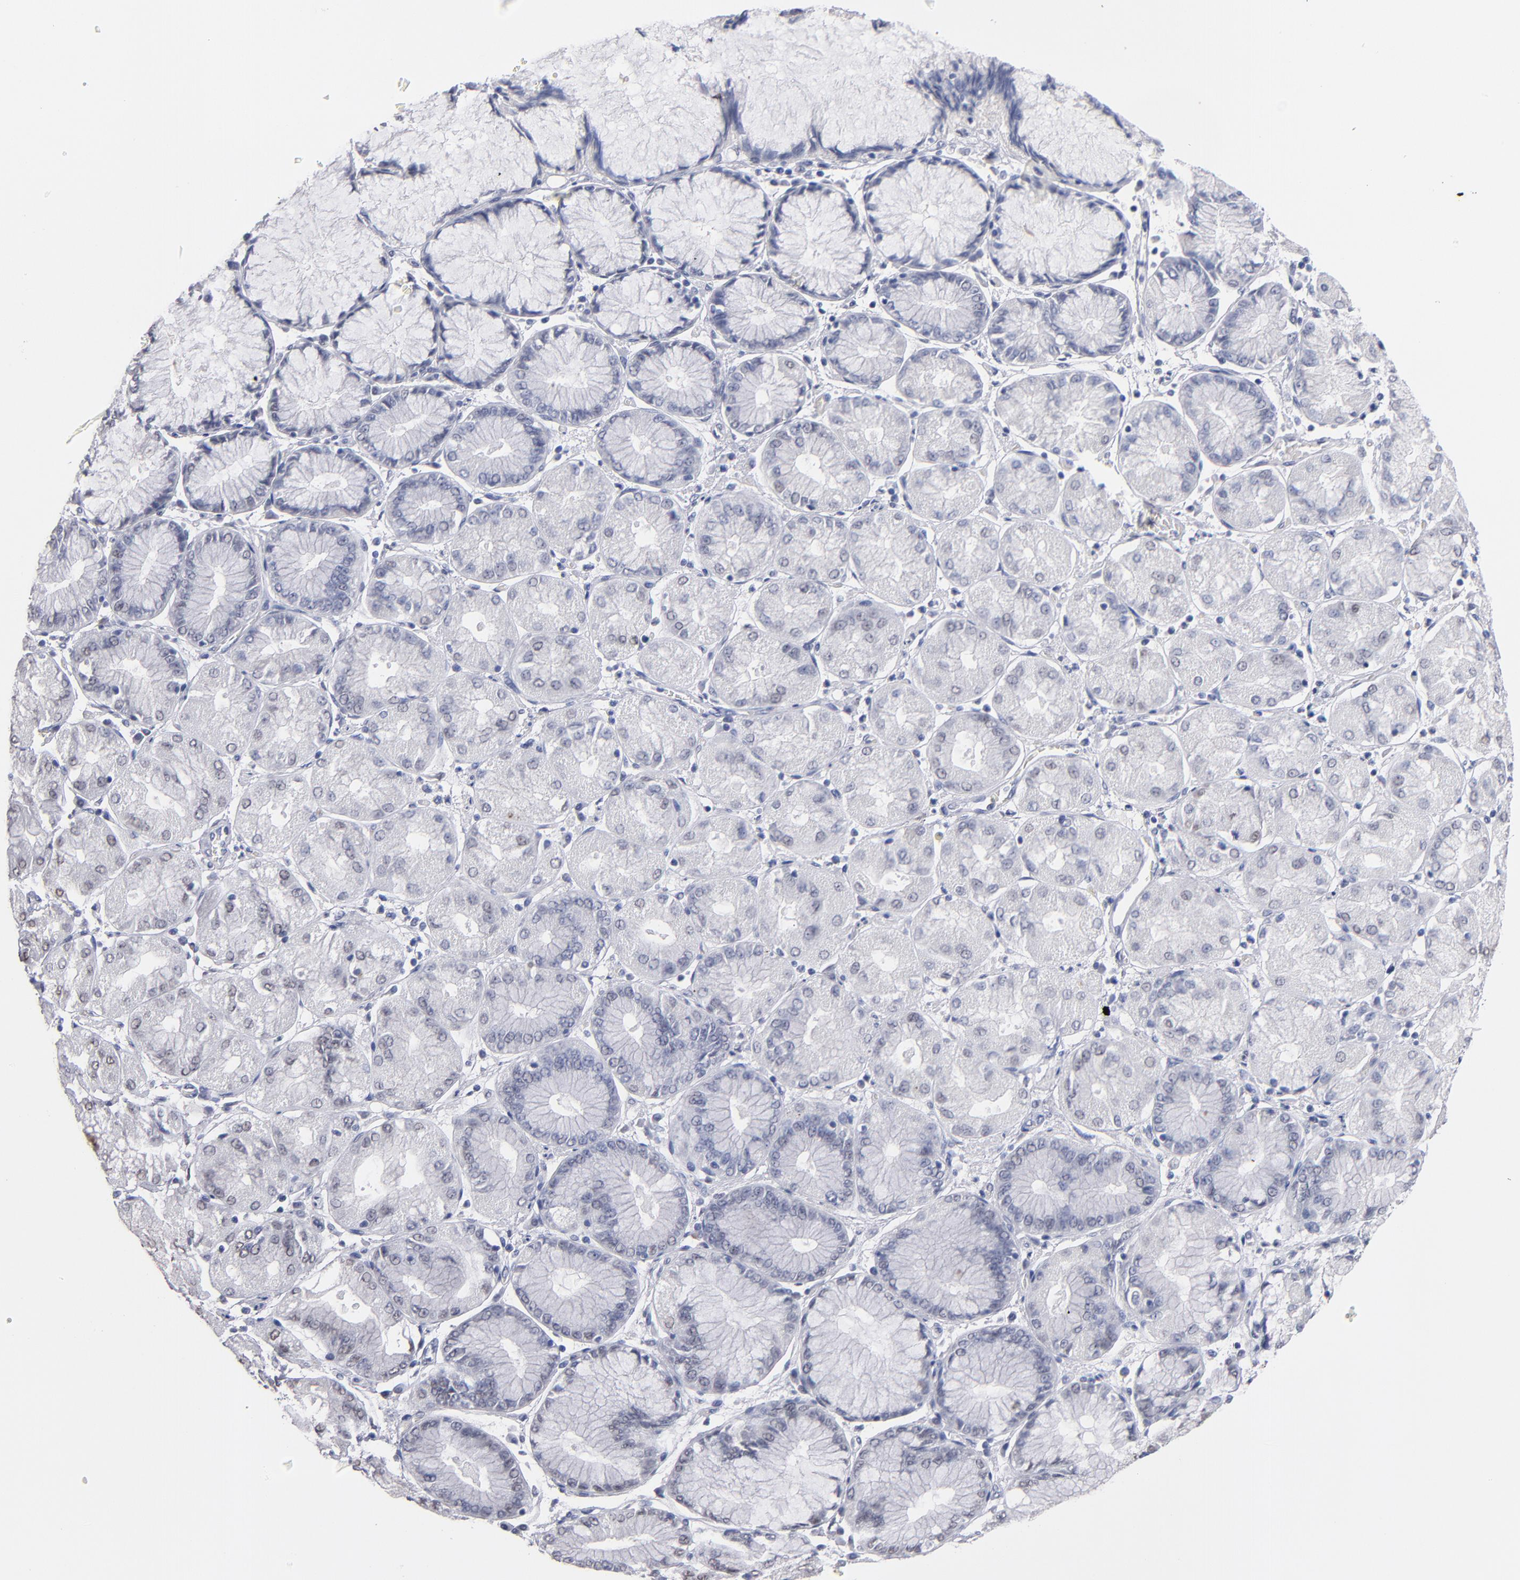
{"staining": {"intensity": "negative", "quantity": "none", "location": "none"}, "tissue": "stomach cancer", "cell_type": "Tumor cells", "image_type": "cancer", "snomed": [{"axis": "morphology", "description": "Normal tissue, NOS"}, {"axis": "morphology", "description": "Adenocarcinoma, NOS"}, {"axis": "topography", "description": "Stomach, upper"}, {"axis": "topography", "description": "Stomach"}], "caption": "A photomicrograph of stomach cancer stained for a protein shows no brown staining in tumor cells.", "gene": "MN1", "patient": {"sex": "male", "age": 59}}